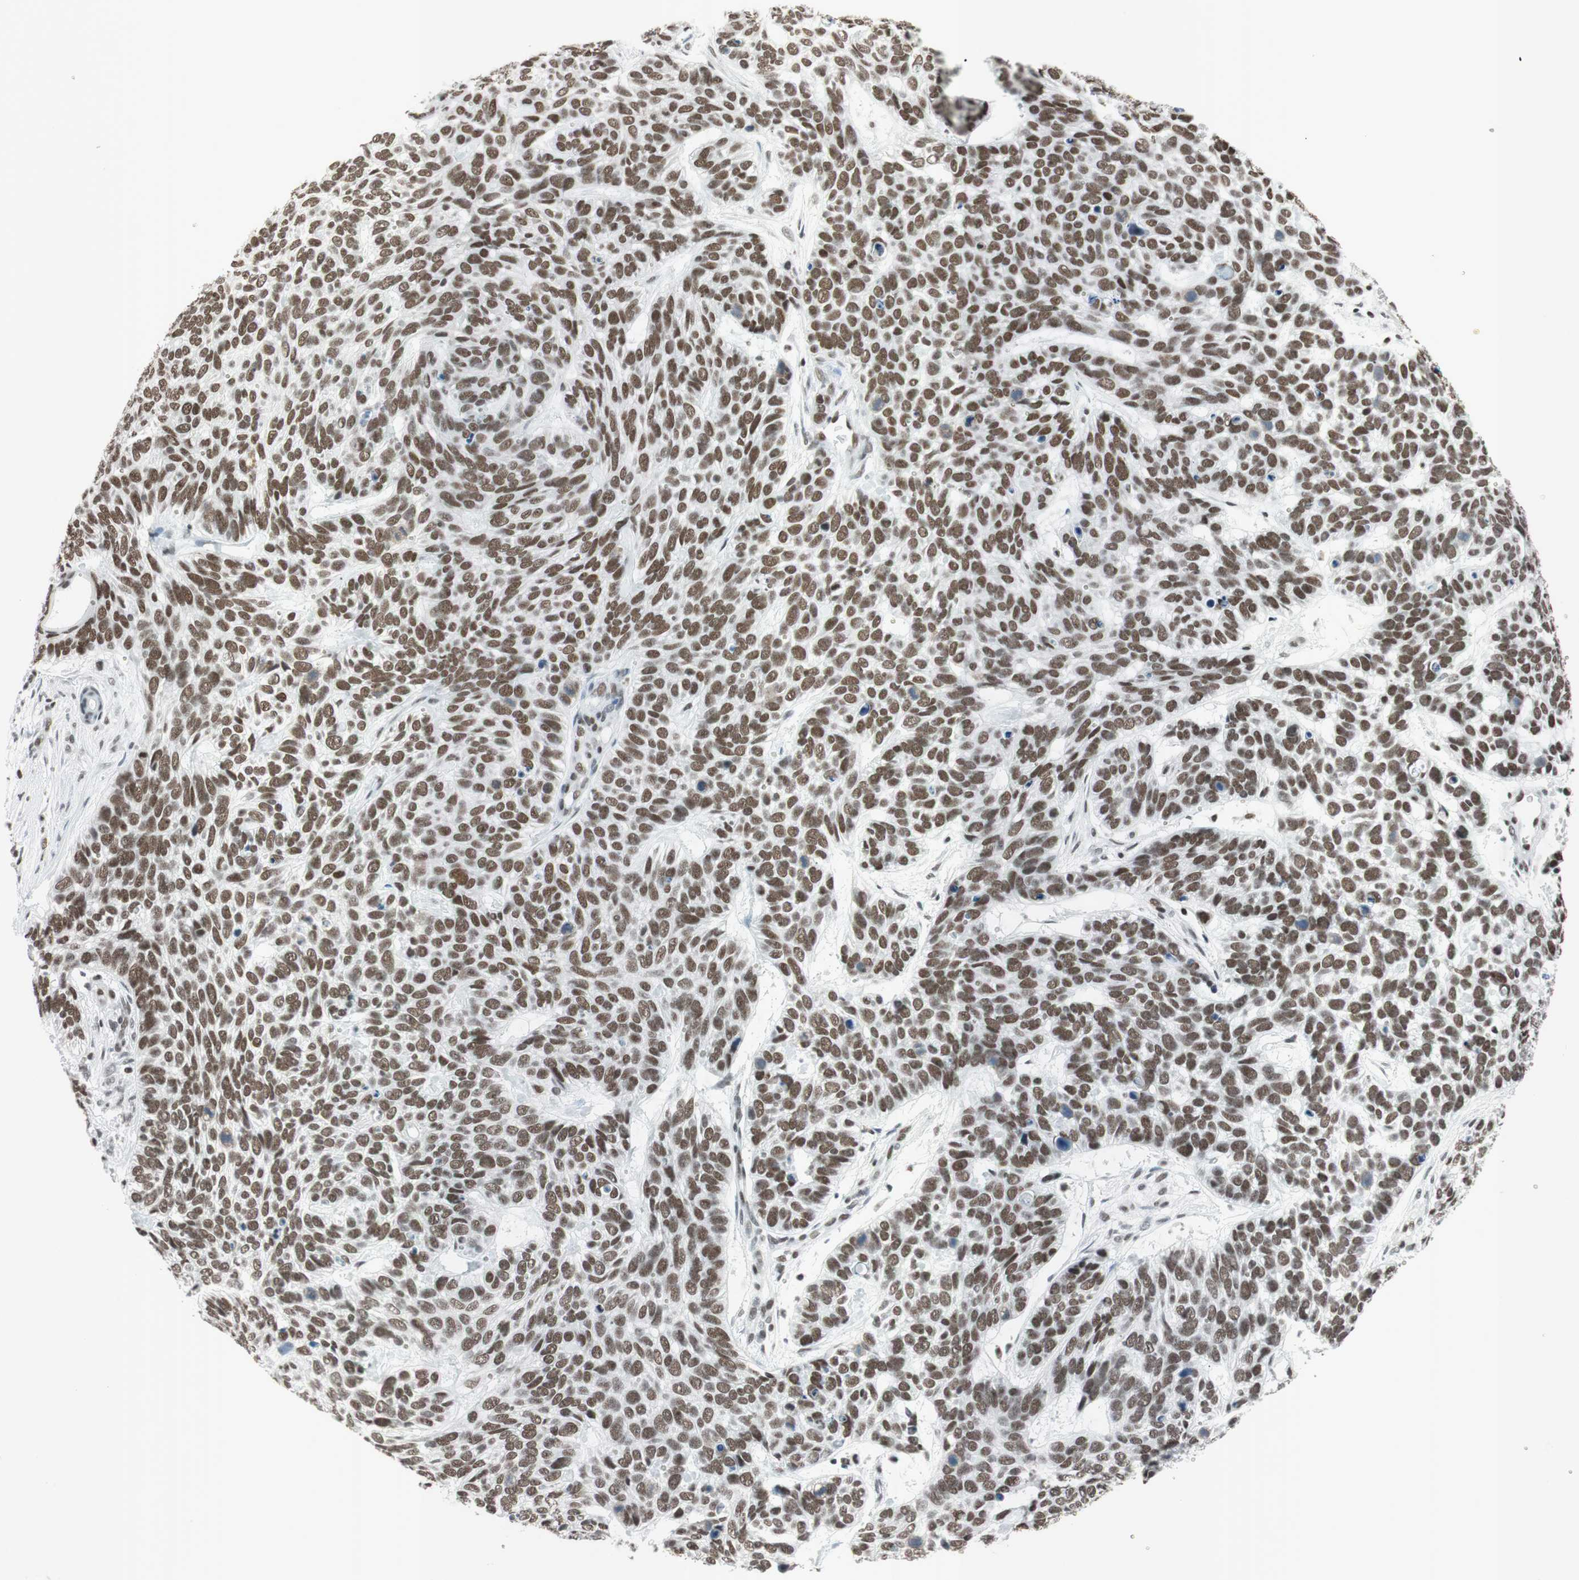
{"staining": {"intensity": "strong", "quantity": ">75%", "location": "nuclear"}, "tissue": "skin cancer", "cell_type": "Tumor cells", "image_type": "cancer", "snomed": [{"axis": "morphology", "description": "Basal cell carcinoma"}, {"axis": "topography", "description": "Skin"}], "caption": "High-magnification brightfield microscopy of skin basal cell carcinoma stained with DAB (3,3'-diaminobenzidine) (brown) and counterstained with hematoxylin (blue). tumor cells exhibit strong nuclear expression is appreciated in about>75% of cells.", "gene": "ARID1A", "patient": {"sex": "male", "age": 87}}